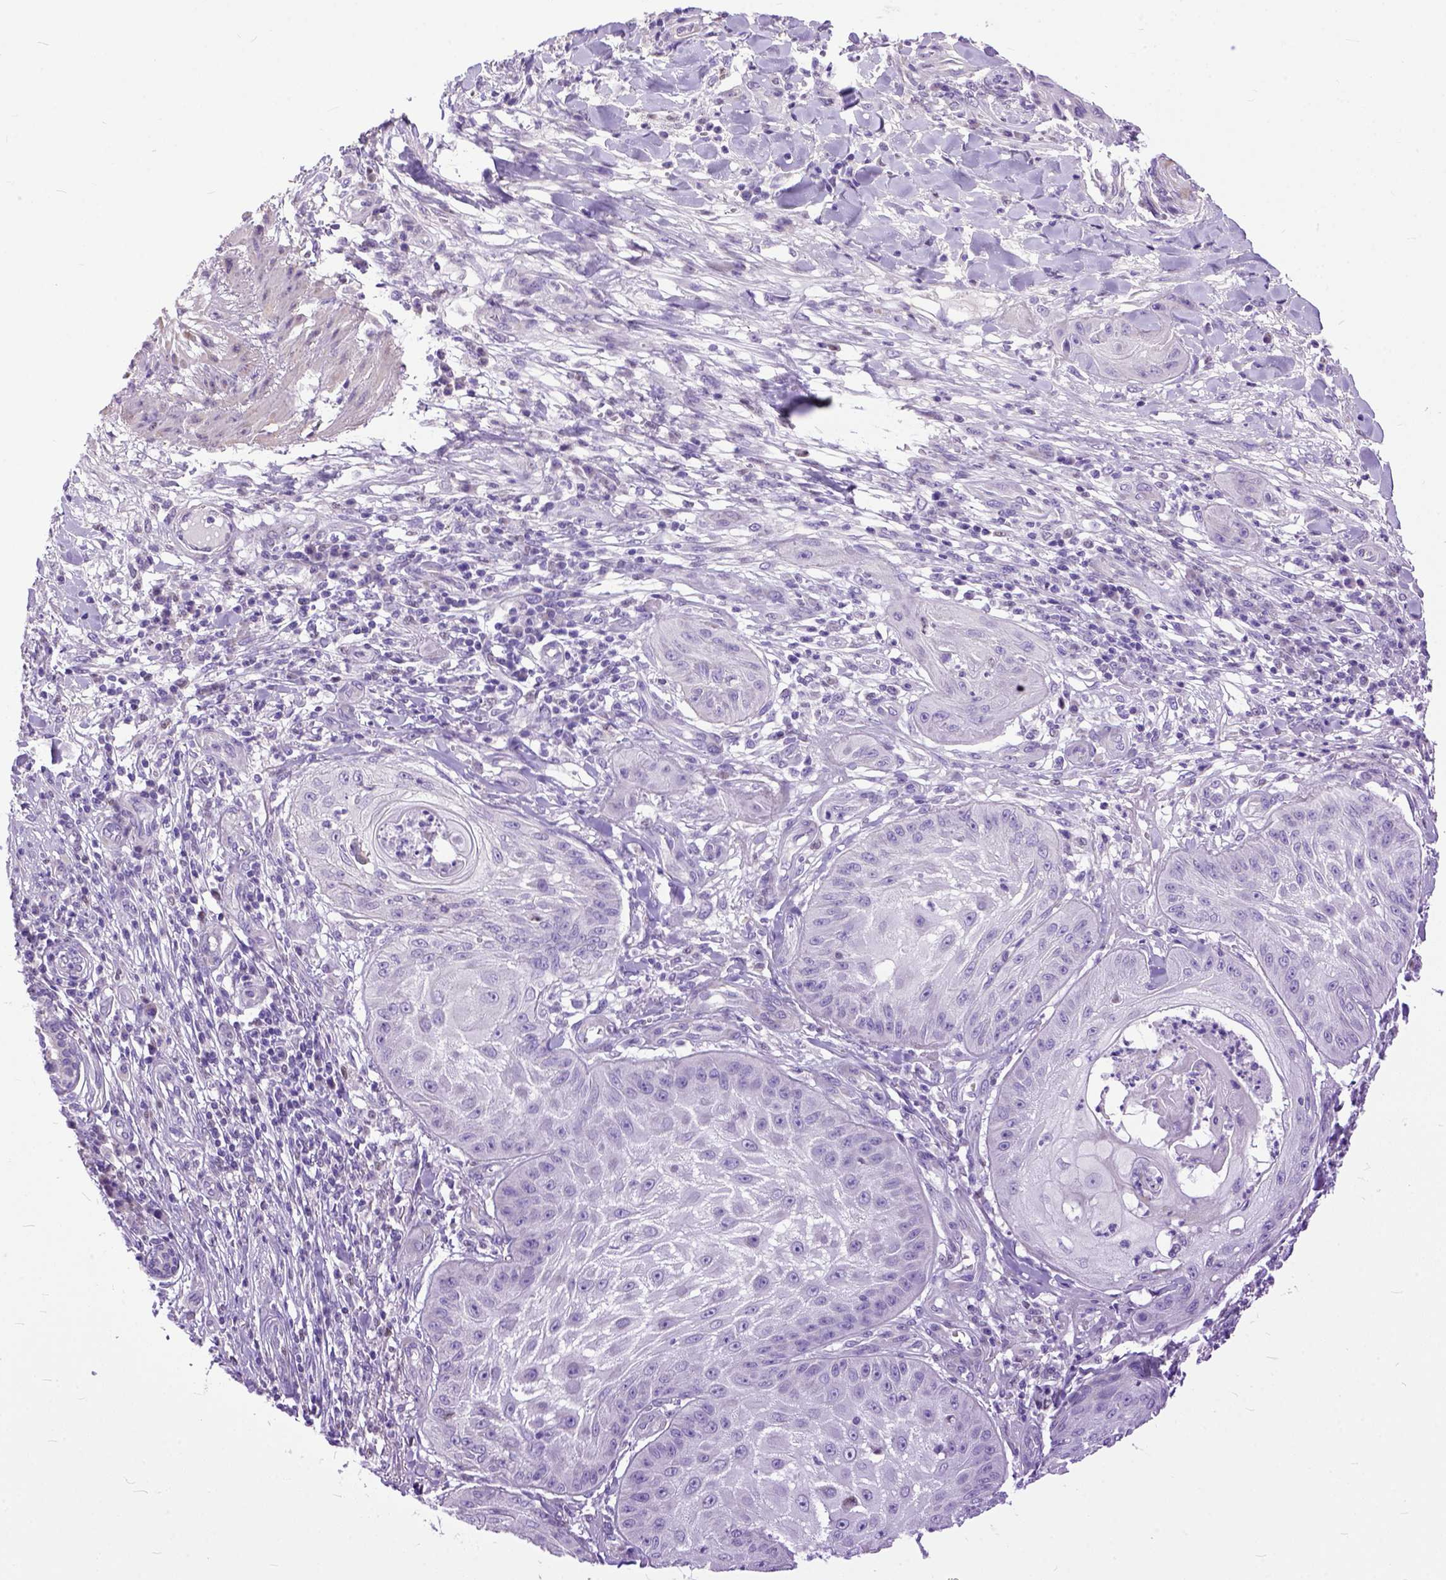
{"staining": {"intensity": "negative", "quantity": "none", "location": "none"}, "tissue": "skin cancer", "cell_type": "Tumor cells", "image_type": "cancer", "snomed": [{"axis": "morphology", "description": "Squamous cell carcinoma, NOS"}, {"axis": "topography", "description": "Skin"}], "caption": "High magnification brightfield microscopy of skin cancer (squamous cell carcinoma) stained with DAB (brown) and counterstained with hematoxylin (blue): tumor cells show no significant staining.", "gene": "CRB1", "patient": {"sex": "male", "age": 70}}